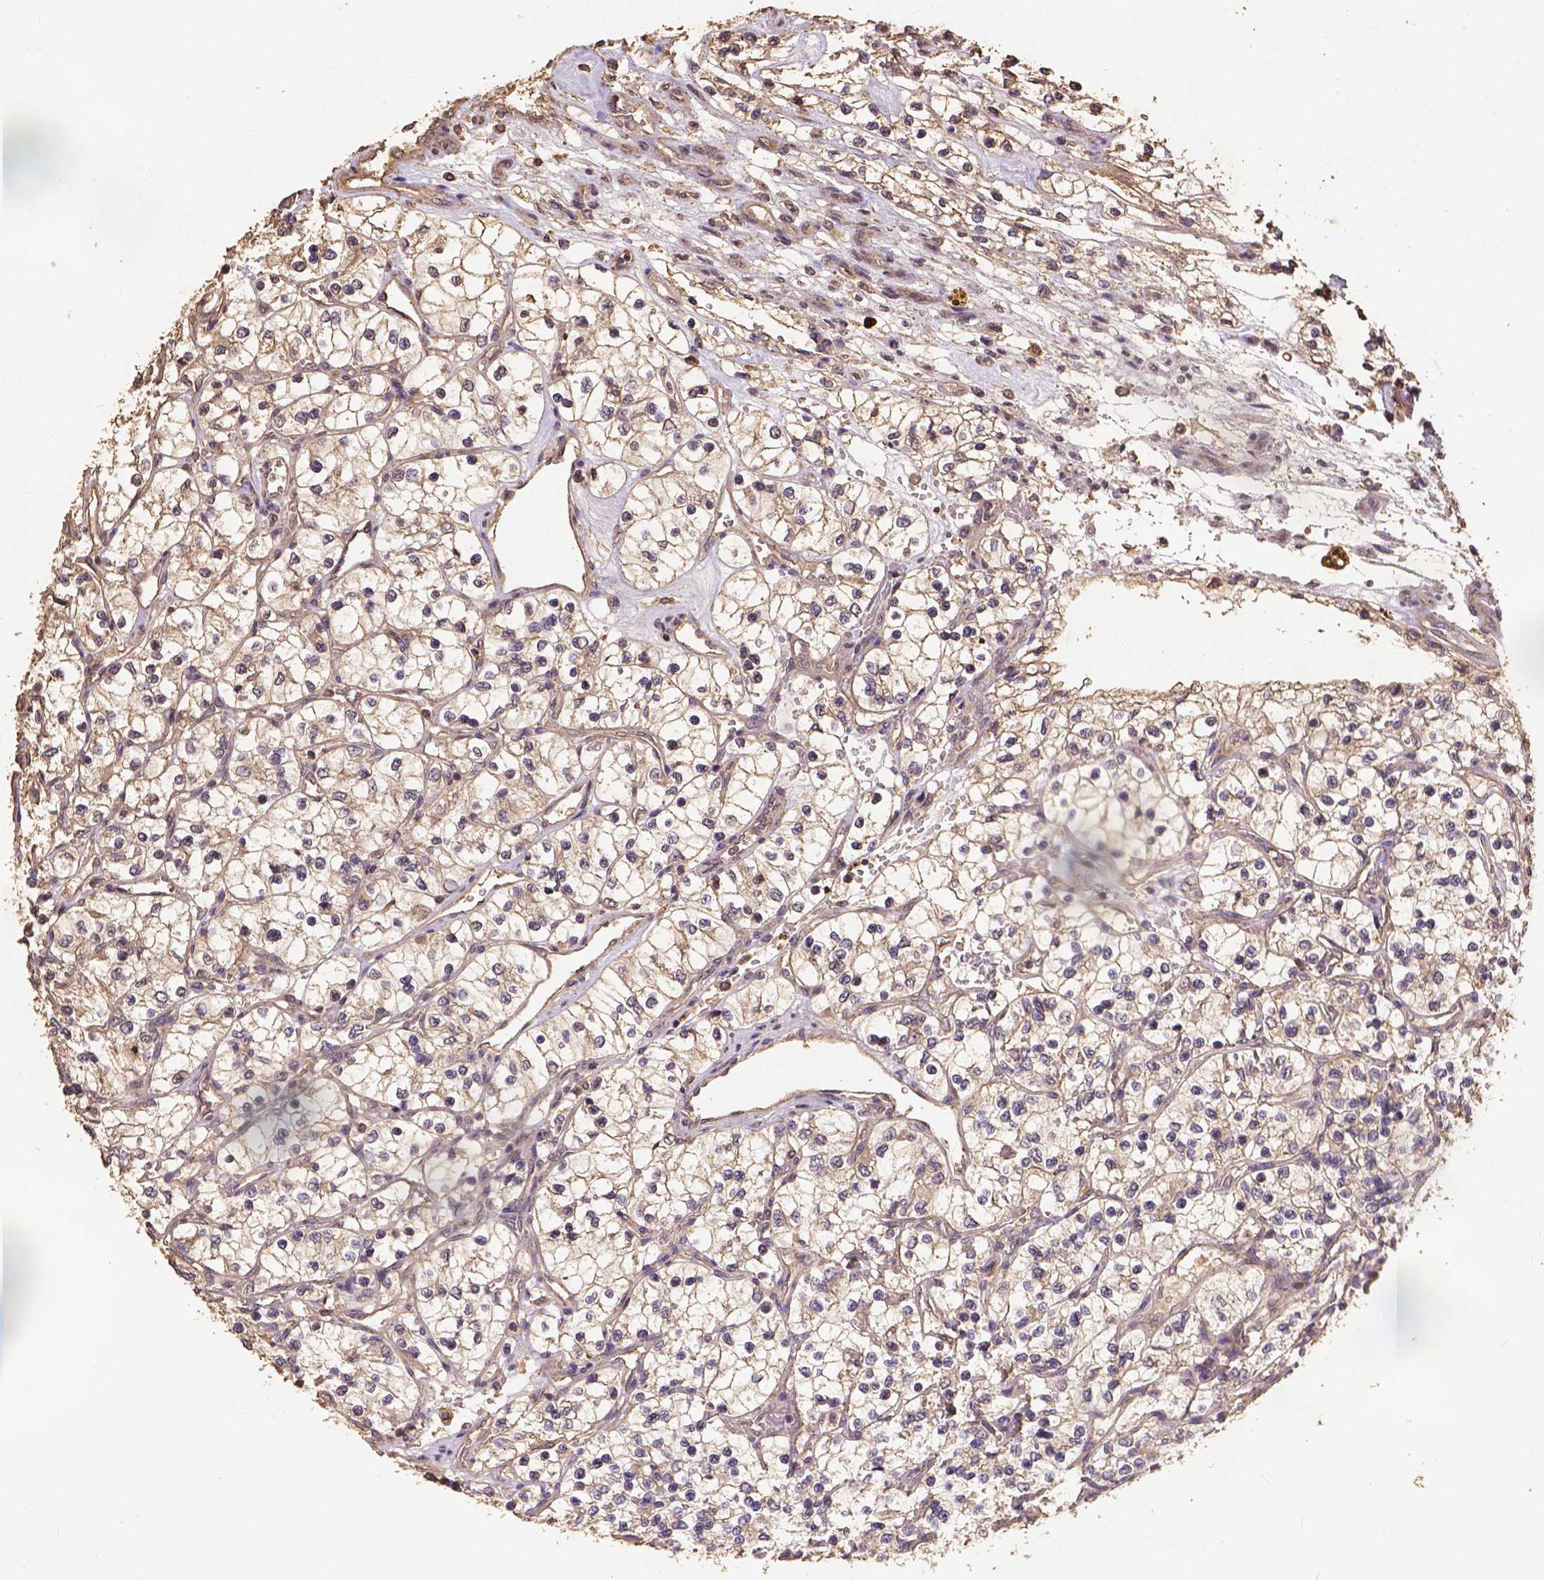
{"staining": {"intensity": "weak", "quantity": ">75%", "location": "cytoplasmic/membranous"}, "tissue": "renal cancer", "cell_type": "Tumor cells", "image_type": "cancer", "snomed": [{"axis": "morphology", "description": "Adenocarcinoma, NOS"}, {"axis": "topography", "description": "Kidney"}], "caption": "Immunohistochemical staining of human renal cancer (adenocarcinoma) shows weak cytoplasmic/membranous protein staining in approximately >75% of tumor cells. (DAB (3,3'-diaminobenzidine) IHC with brightfield microscopy, high magnification).", "gene": "ATP1B3", "patient": {"sex": "female", "age": 69}}